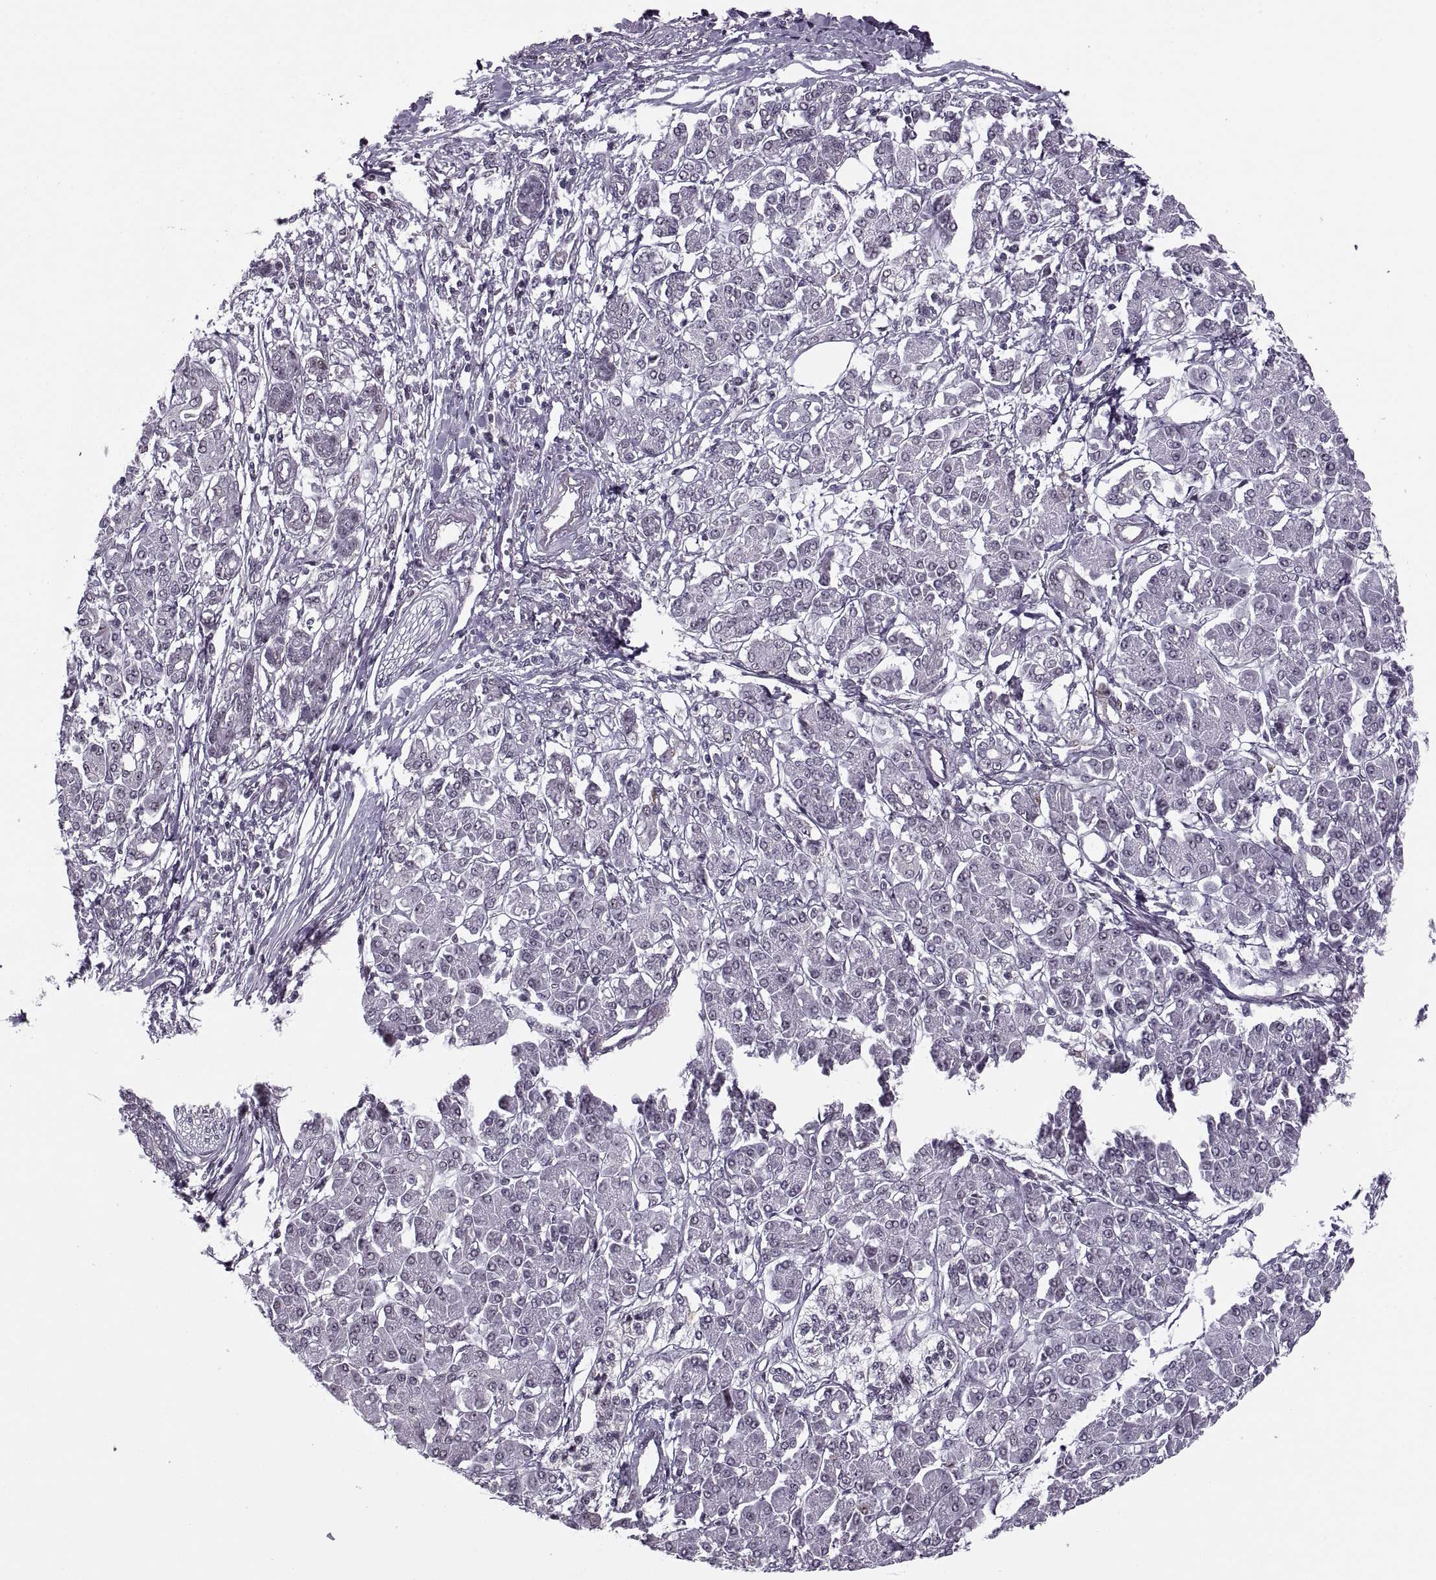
{"staining": {"intensity": "negative", "quantity": "none", "location": "none"}, "tissue": "pancreatic cancer", "cell_type": "Tumor cells", "image_type": "cancer", "snomed": [{"axis": "morphology", "description": "Adenocarcinoma, NOS"}, {"axis": "topography", "description": "Pancreas"}], "caption": "Tumor cells are negative for protein expression in human pancreatic cancer (adenocarcinoma).", "gene": "LUZP2", "patient": {"sex": "female", "age": 68}}